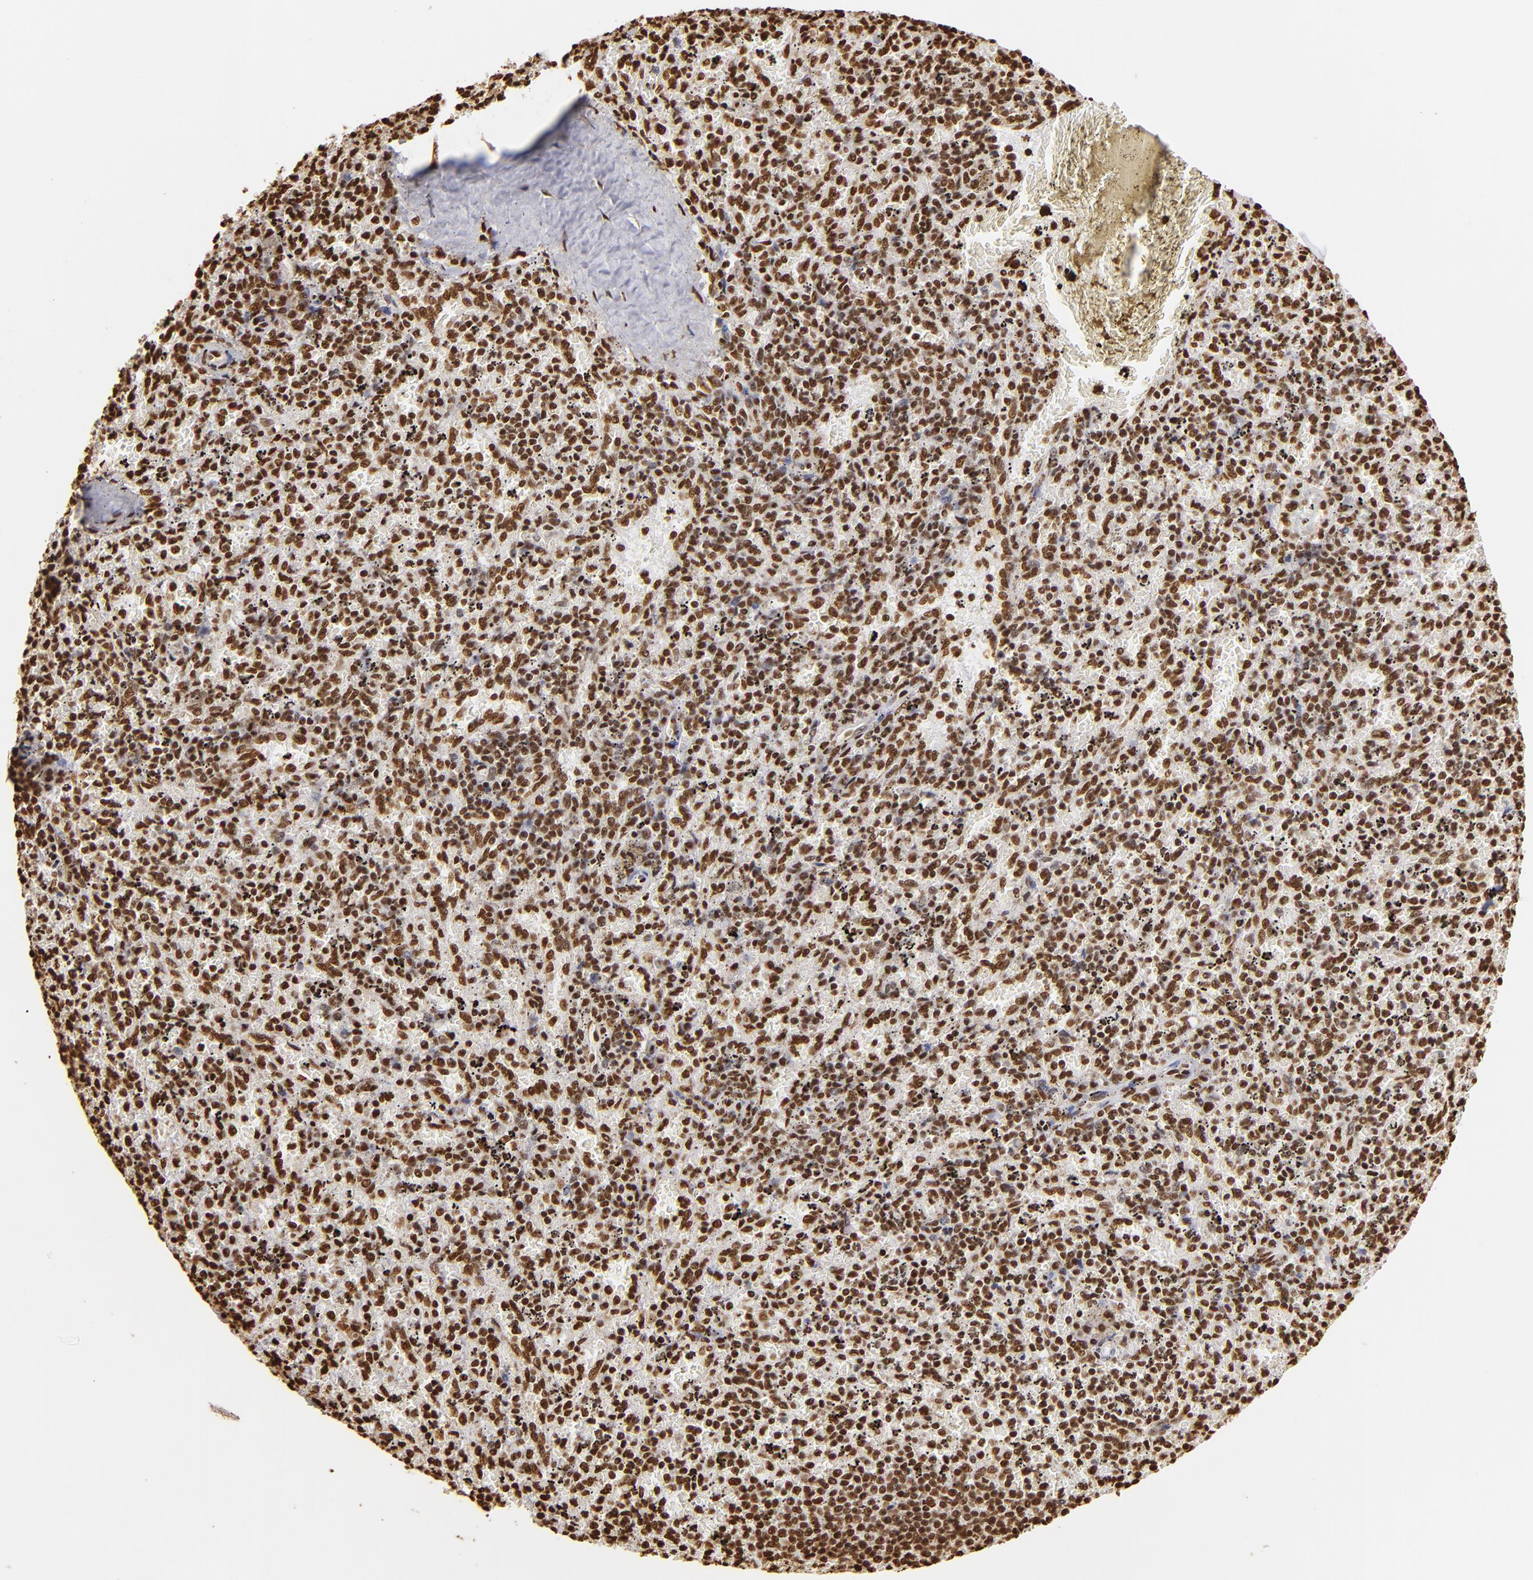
{"staining": {"intensity": "strong", "quantity": ">75%", "location": "nuclear"}, "tissue": "spleen", "cell_type": "Cells in red pulp", "image_type": "normal", "snomed": [{"axis": "morphology", "description": "Normal tissue, NOS"}, {"axis": "topography", "description": "Spleen"}], "caption": "Protein analysis of benign spleen reveals strong nuclear positivity in about >75% of cells in red pulp. The staining was performed using DAB, with brown indicating positive protein expression. Nuclei are stained blue with hematoxylin.", "gene": "ILF3", "patient": {"sex": "female", "age": 43}}